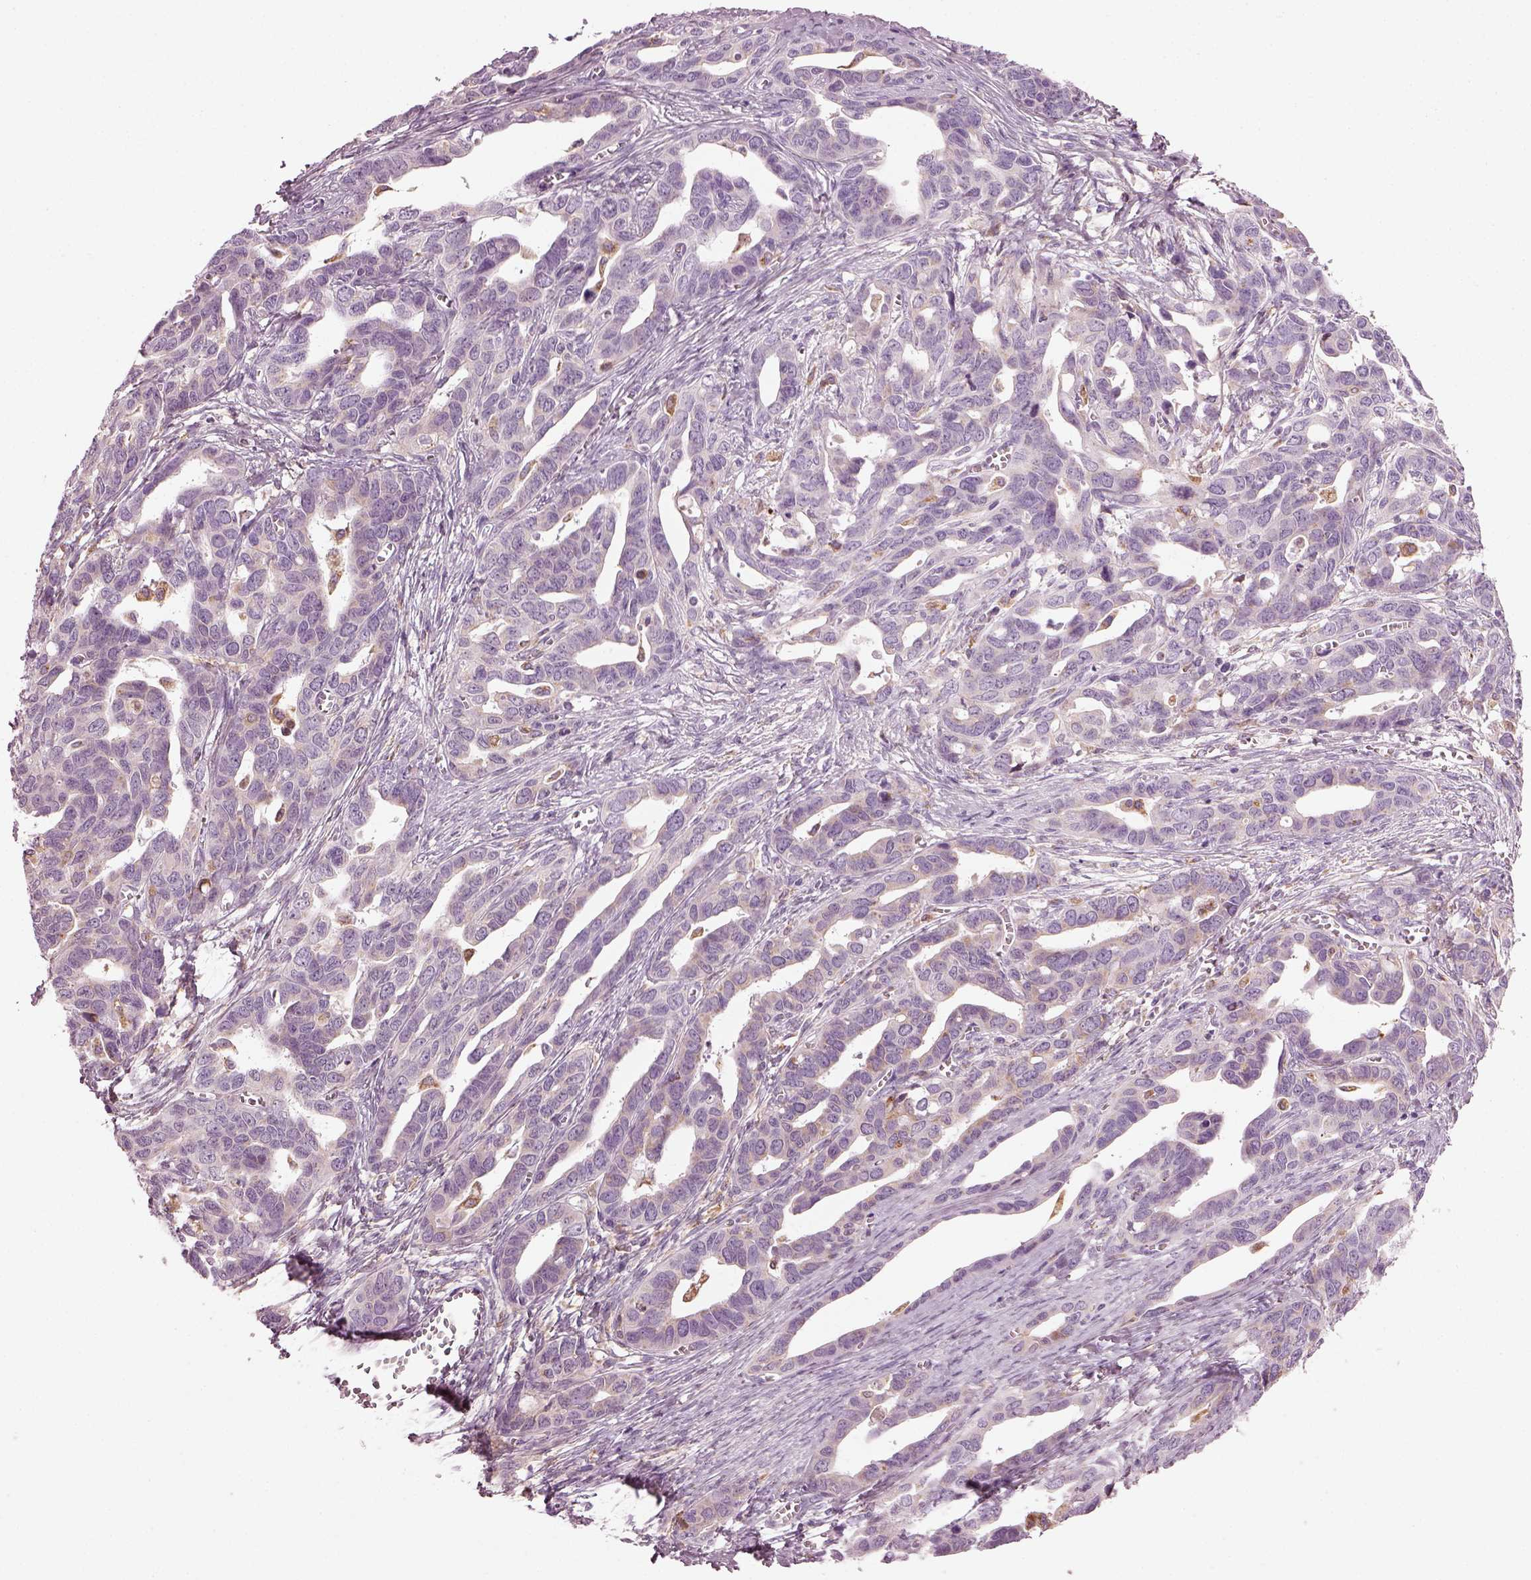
{"staining": {"intensity": "weak", "quantity": "<25%", "location": "cytoplasmic/membranous"}, "tissue": "ovarian cancer", "cell_type": "Tumor cells", "image_type": "cancer", "snomed": [{"axis": "morphology", "description": "Cystadenocarcinoma, serous, NOS"}, {"axis": "topography", "description": "Ovary"}], "caption": "Tumor cells are negative for brown protein staining in ovarian cancer (serous cystadenocarcinoma).", "gene": "TMEM231", "patient": {"sex": "female", "age": 69}}